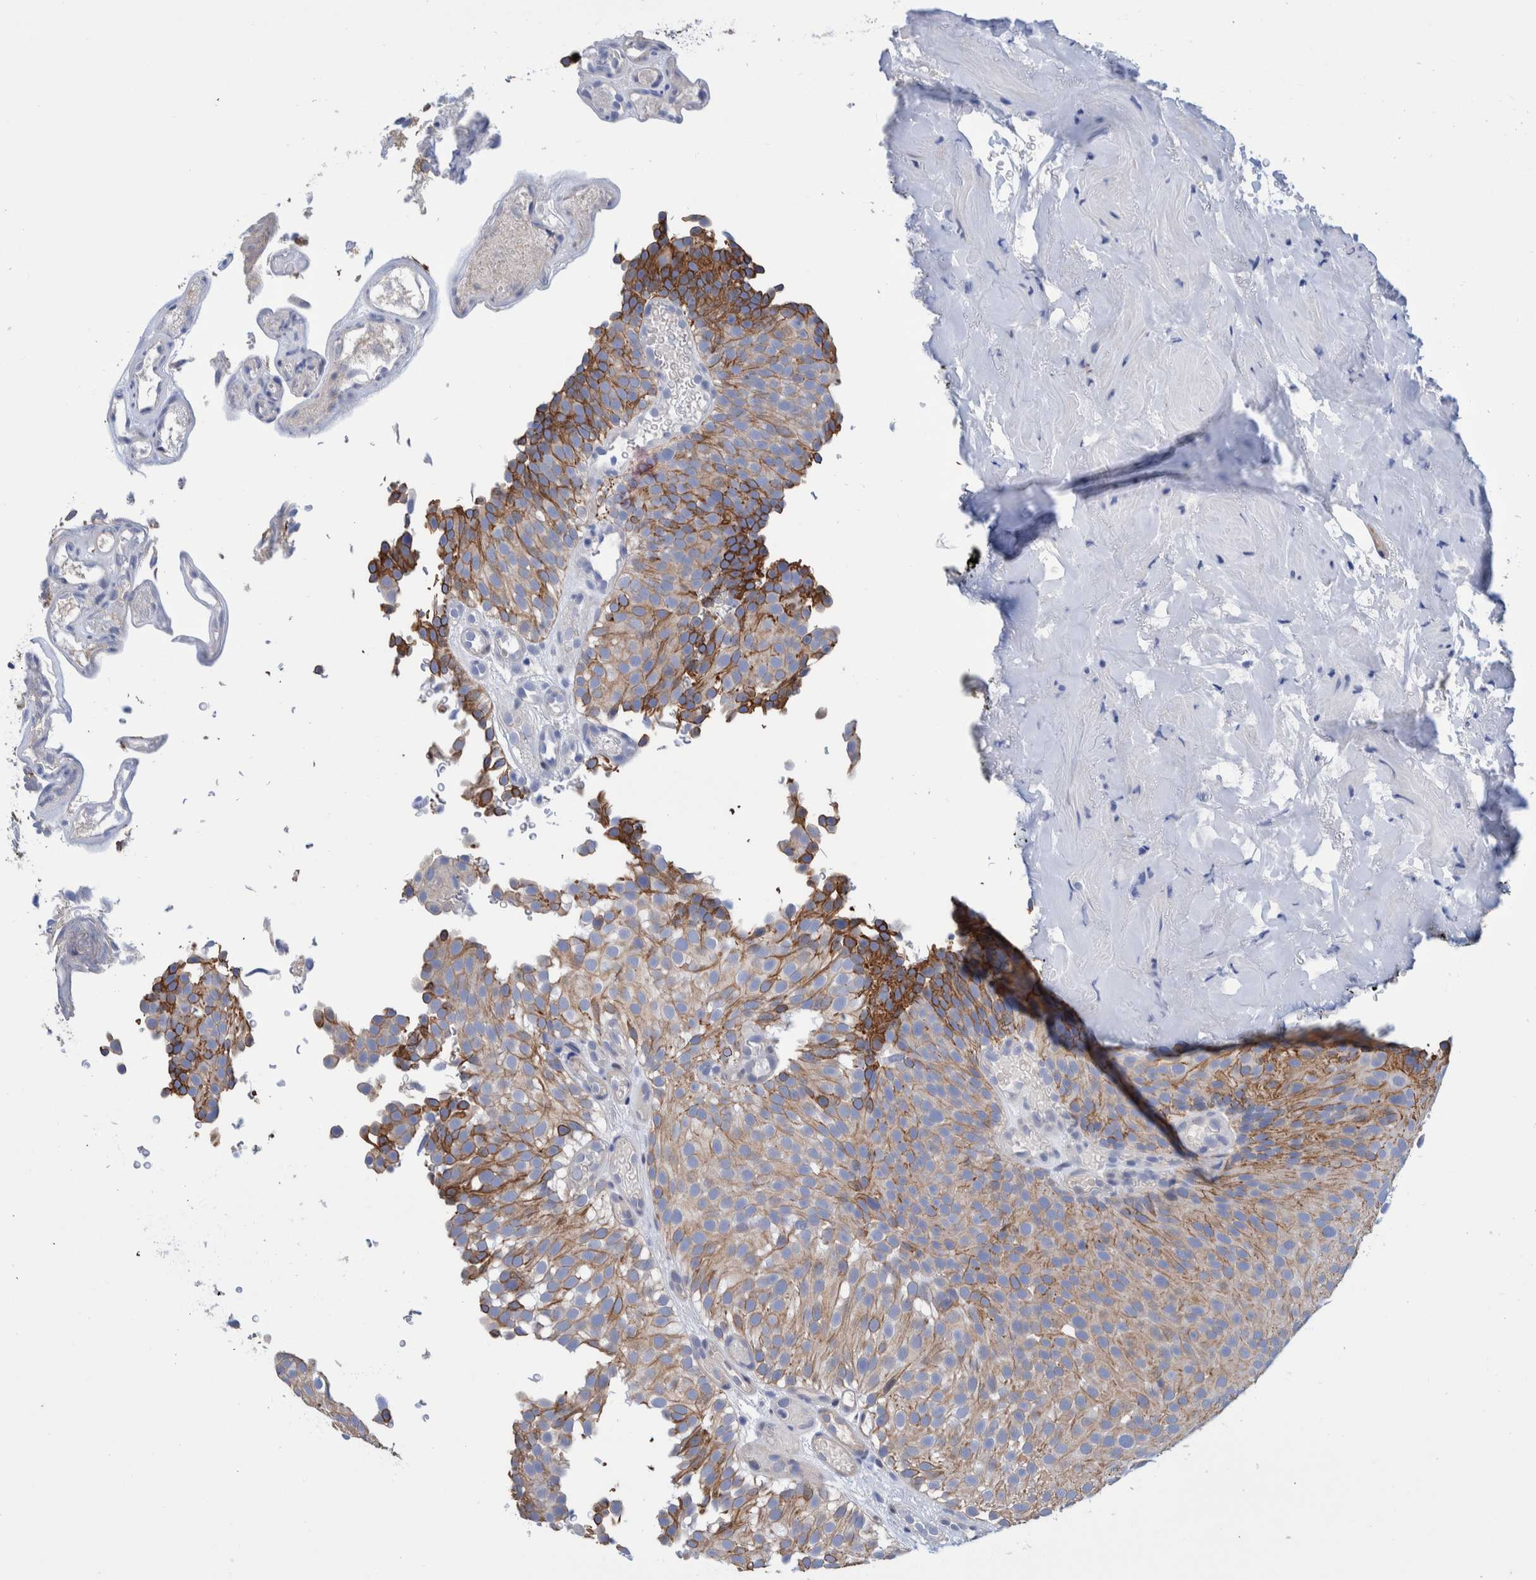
{"staining": {"intensity": "moderate", "quantity": ">75%", "location": "cytoplasmic/membranous"}, "tissue": "urothelial cancer", "cell_type": "Tumor cells", "image_type": "cancer", "snomed": [{"axis": "morphology", "description": "Urothelial carcinoma, Low grade"}, {"axis": "topography", "description": "Urinary bladder"}], "caption": "This histopathology image demonstrates urothelial cancer stained with IHC to label a protein in brown. The cytoplasmic/membranous of tumor cells show moderate positivity for the protein. Nuclei are counter-stained blue.", "gene": "PFAS", "patient": {"sex": "male", "age": 78}}